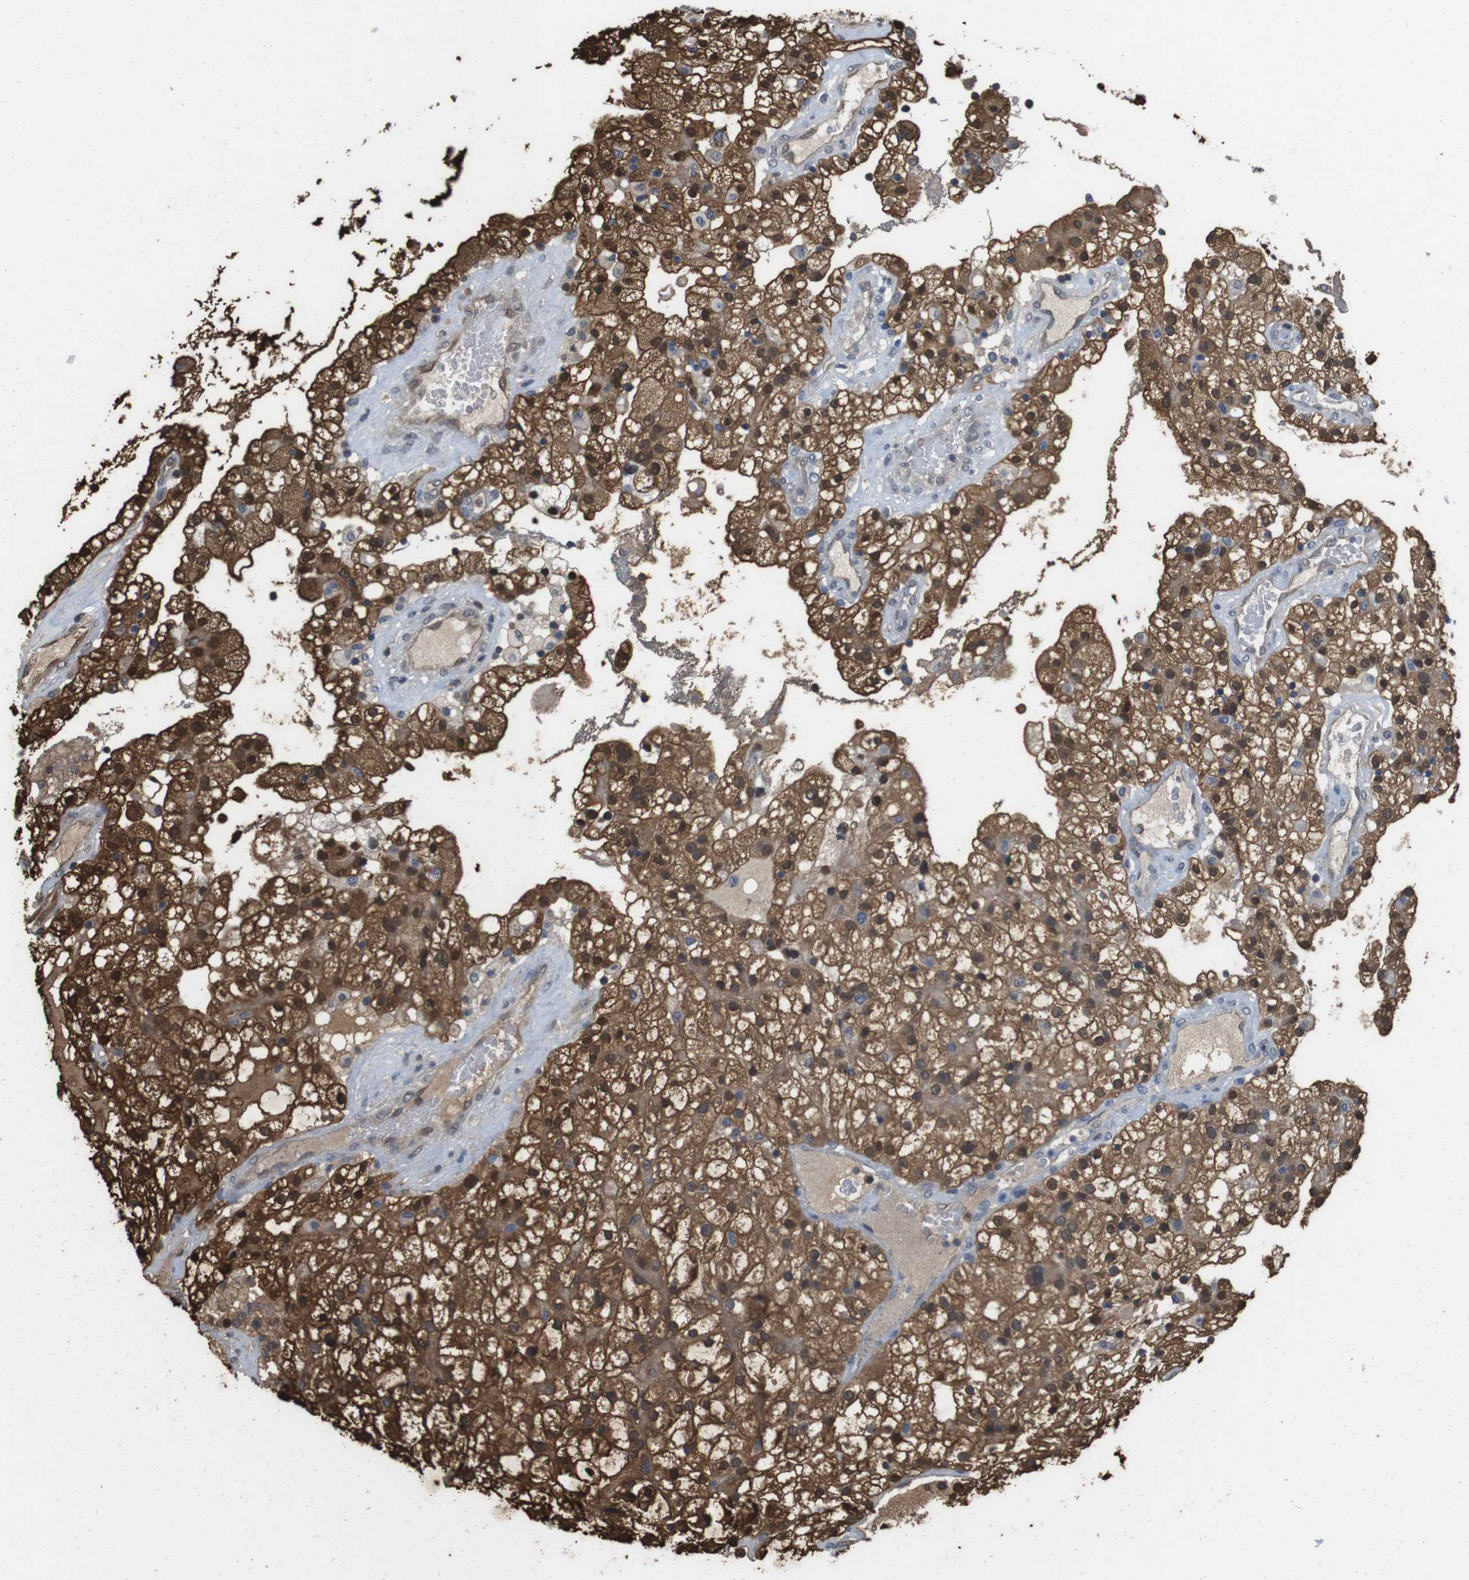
{"staining": {"intensity": "moderate", "quantity": ">75%", "location": "cytoplasmic/membranous,nuclear"}, "tissue": "renal cancer", "cell_type": "Tumor cells", "image_type": "cancer", "snomed": [{"axis": "morphology", "description": "Adenocarcinoma, NOS"}, {"axis": "topography", "description": "Kidney"}], "caption": "Protein positivity by IHC demonstrates moderate cytoplasmic/membranous and nuclear positivity in approximately >75% of tumor cells in renal cancer (adenocarcinoma).", "gene": "LDHA", "patient": {"sex": "female", "age": 52}}